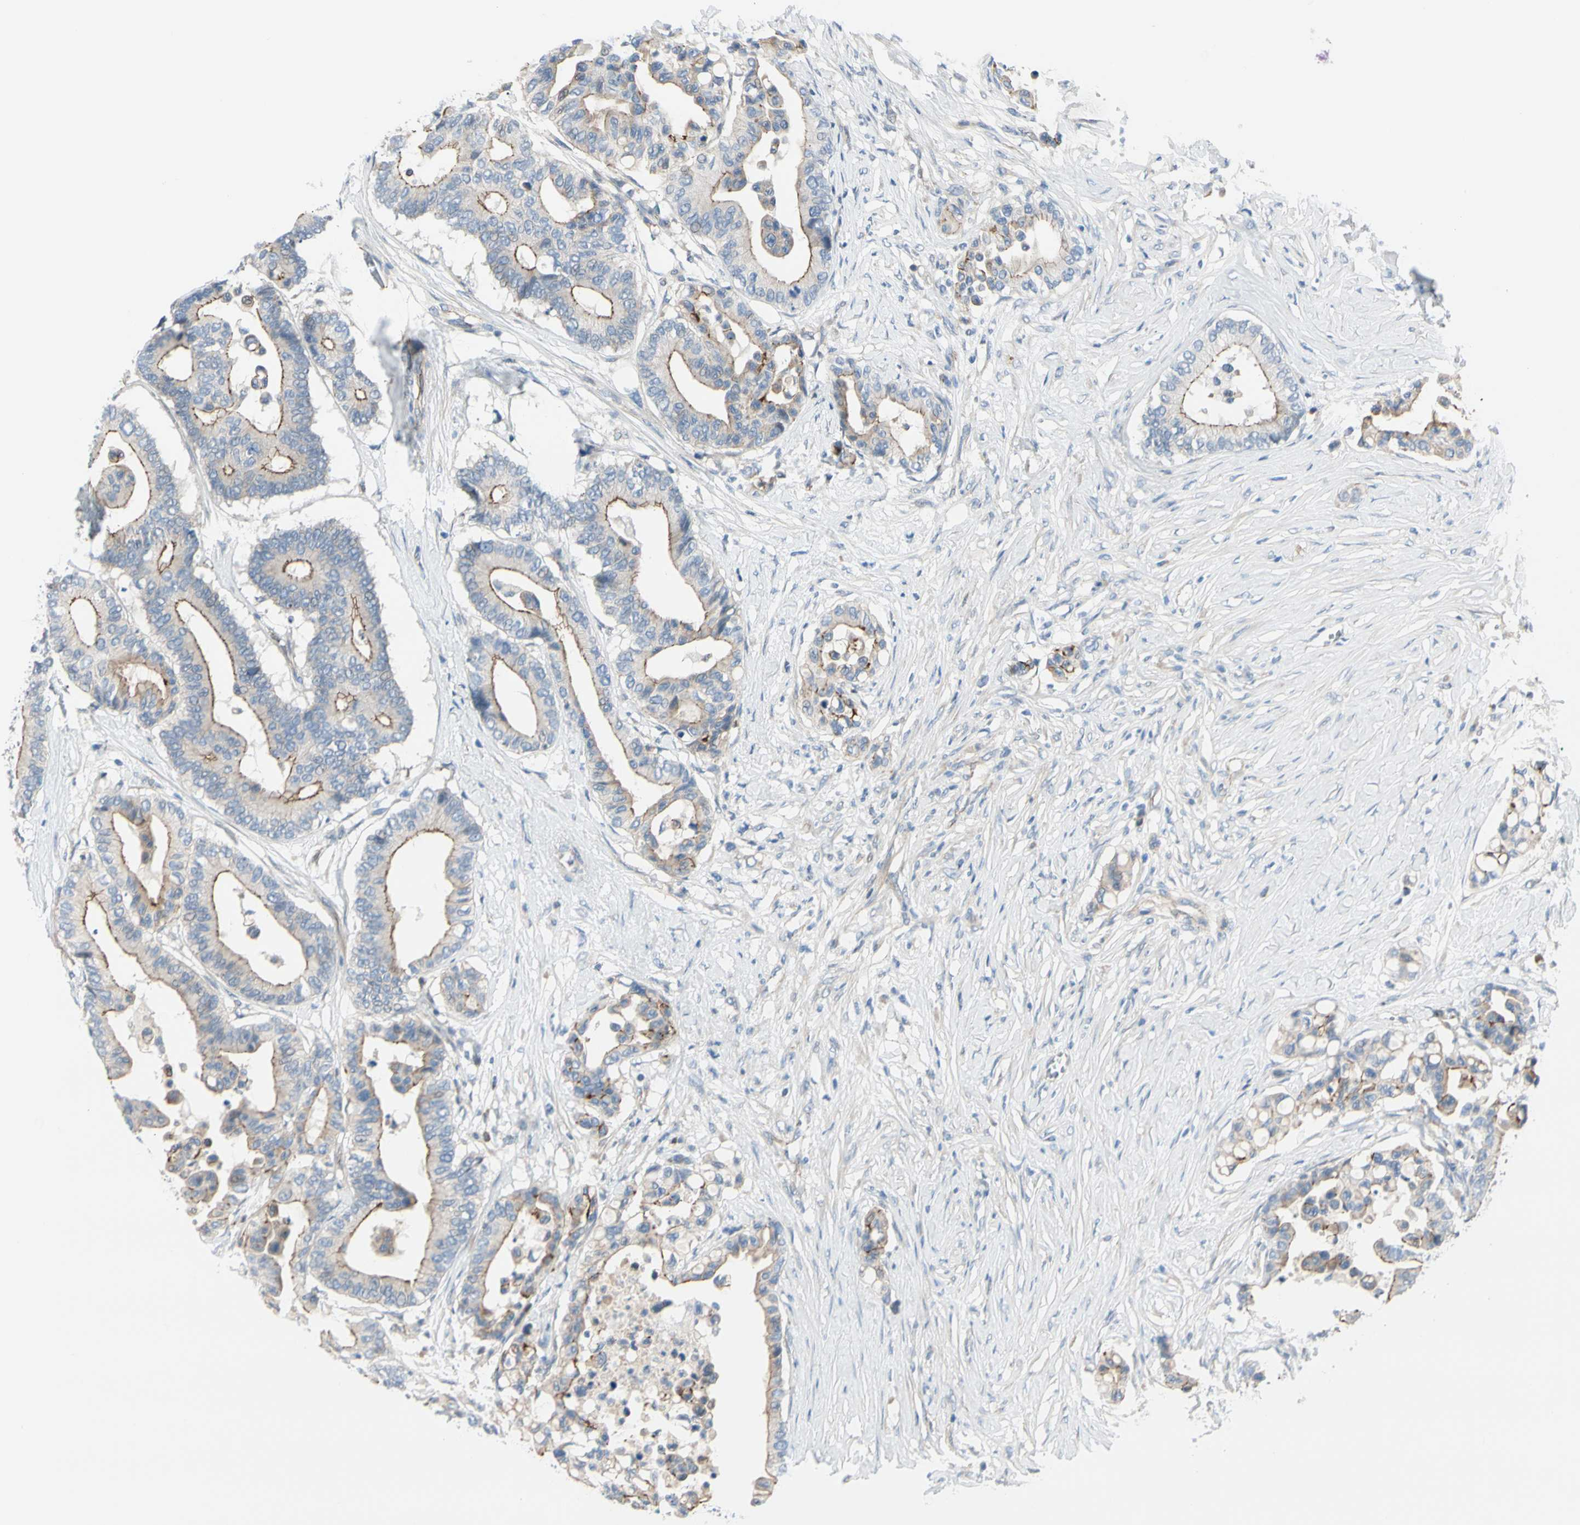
{"staining": {"intensity": "moderate", "quantity": "25%-75%", "location": "cytoplasmic/membranous"}, "tissue": "colorectal cancer", "cell_type": "Tumor cells", "image_type": "cancer", "snomed": [{"axis": "morphology", "description": "Normal tissue, NOS"}, {"axis": "morphology", "description": "Adenocarcinoma, NOS"}, {"axis": "topography", "description": "Colon"}], "caption": "There is medium levels of moderate cytoplasmic/membranous expression in tumor cells of adenocarcinoma (colorectal), as demonstrated by immunohistochemical staining (brown color).", "gene": "TJP1", "patient": {"sex": "male", "age": 82}}